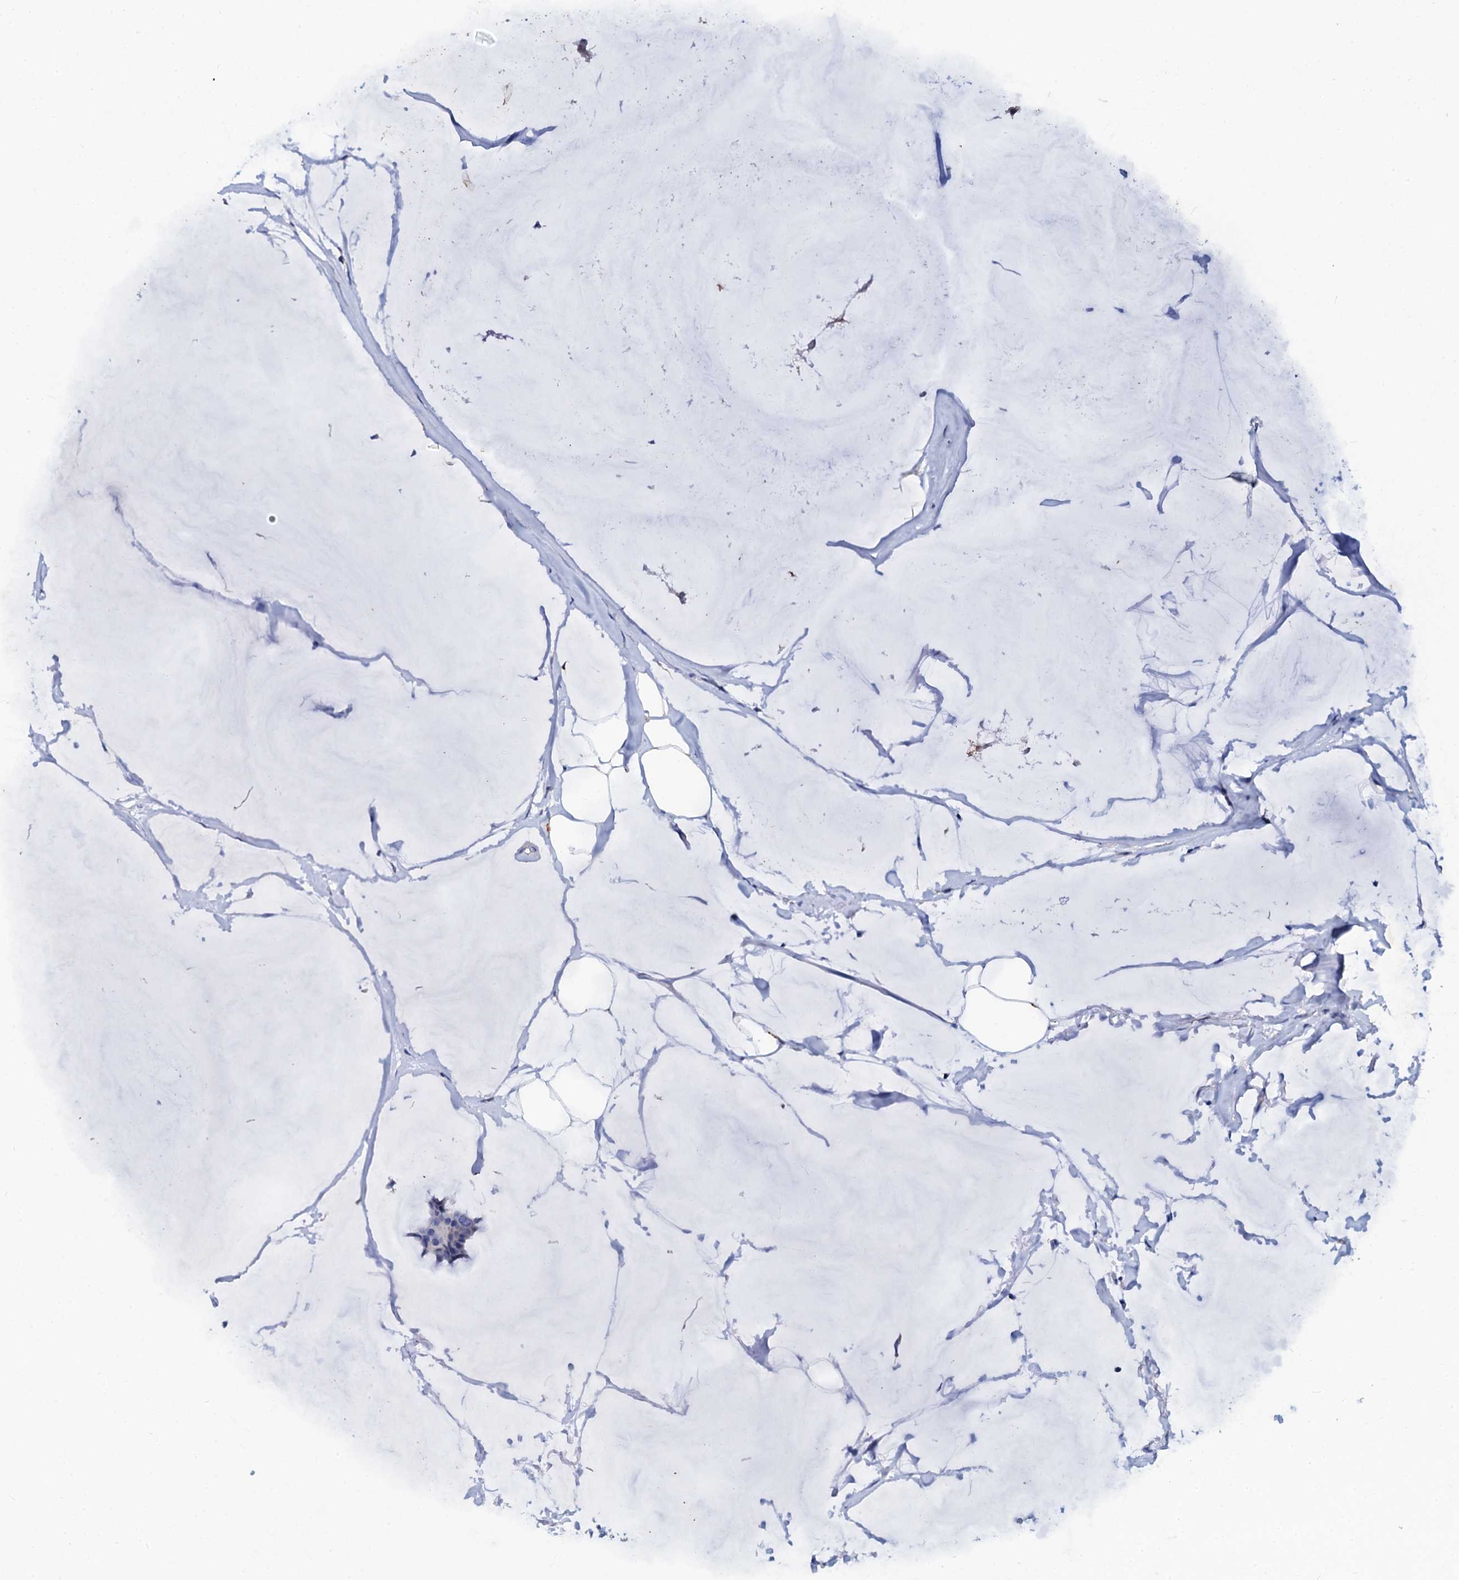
{"staining": {"intensity": "weak", "quantity": "<25%", "location": "cytoplasmic/membranous"}, "tissue": "breast cancer", "cell_type": "Tumor cells", "image_type": "cancer", "snomed": [{"axis": "morphology", "description": "Duct carcinoma"}, {"axis": "topography", "description": "Breast"}], "caption": "Infiltrating ductal carcinoma (breast) was stained to show a protein in brown. There is no significant positivity in tumor cells.", "gene": "SLC37A4", "patient": {"sex": "female", "age": 93}}